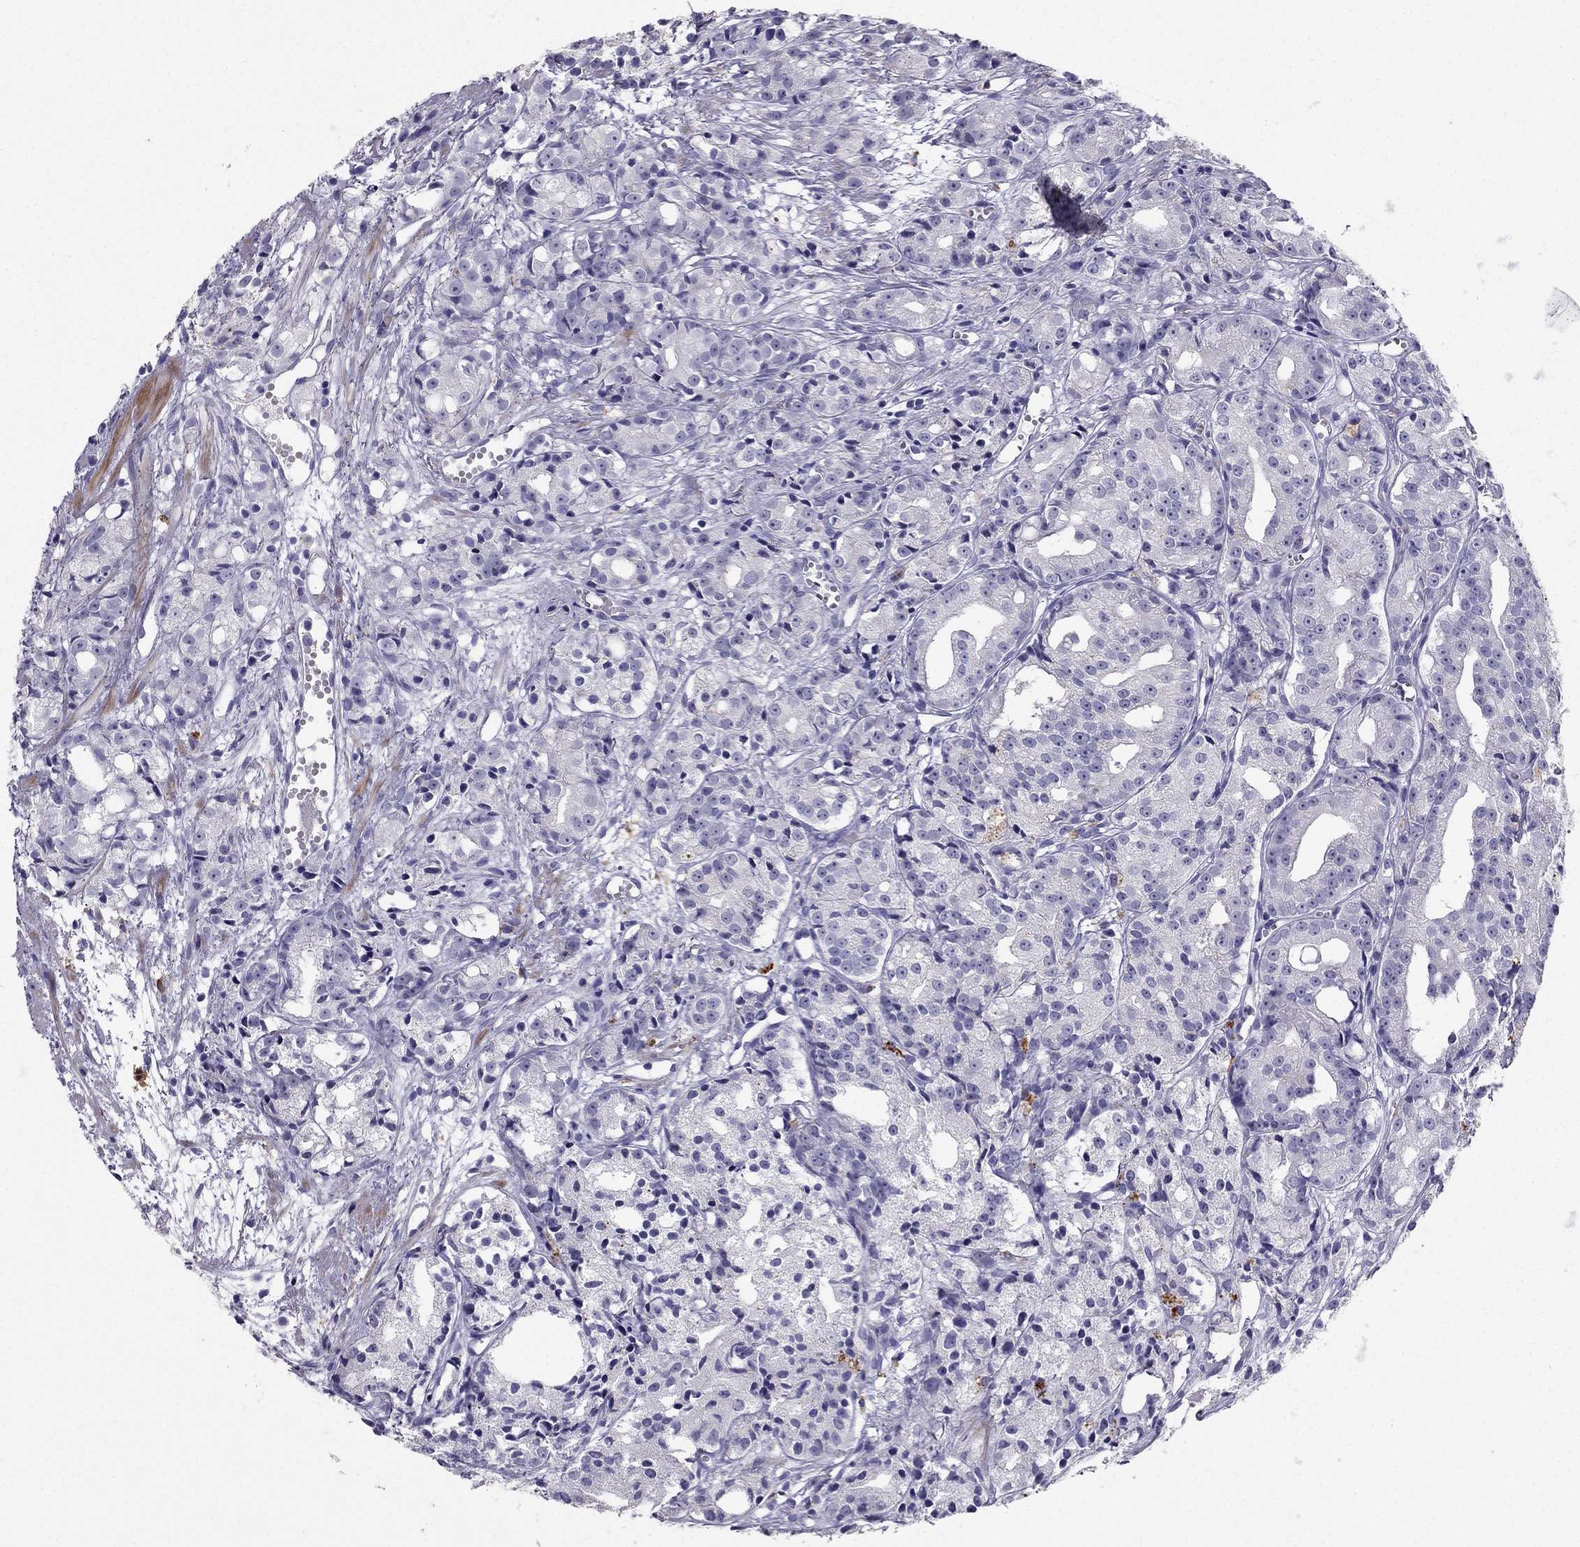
{"staining": {"intensity": "negative", "quantity": "none", "location": "none"}, "tissue": "prostate cancer", "cell_type": "Tumor cells", "image_type": "cancer", "snomed": [{"axis": "morphology", "description": "Adenocarcinoma, Medium grade"}, {"axis": "topography", "description": "Prostate"}], "caption": "High power microscopy histopathology image of an immunohistochemistry (IHC) photomicrograph of prostate cancer, revealing no significant expression in tumor cells.", "gene": "LMTK3", "patient": {"sex": "male", "age": 74}}